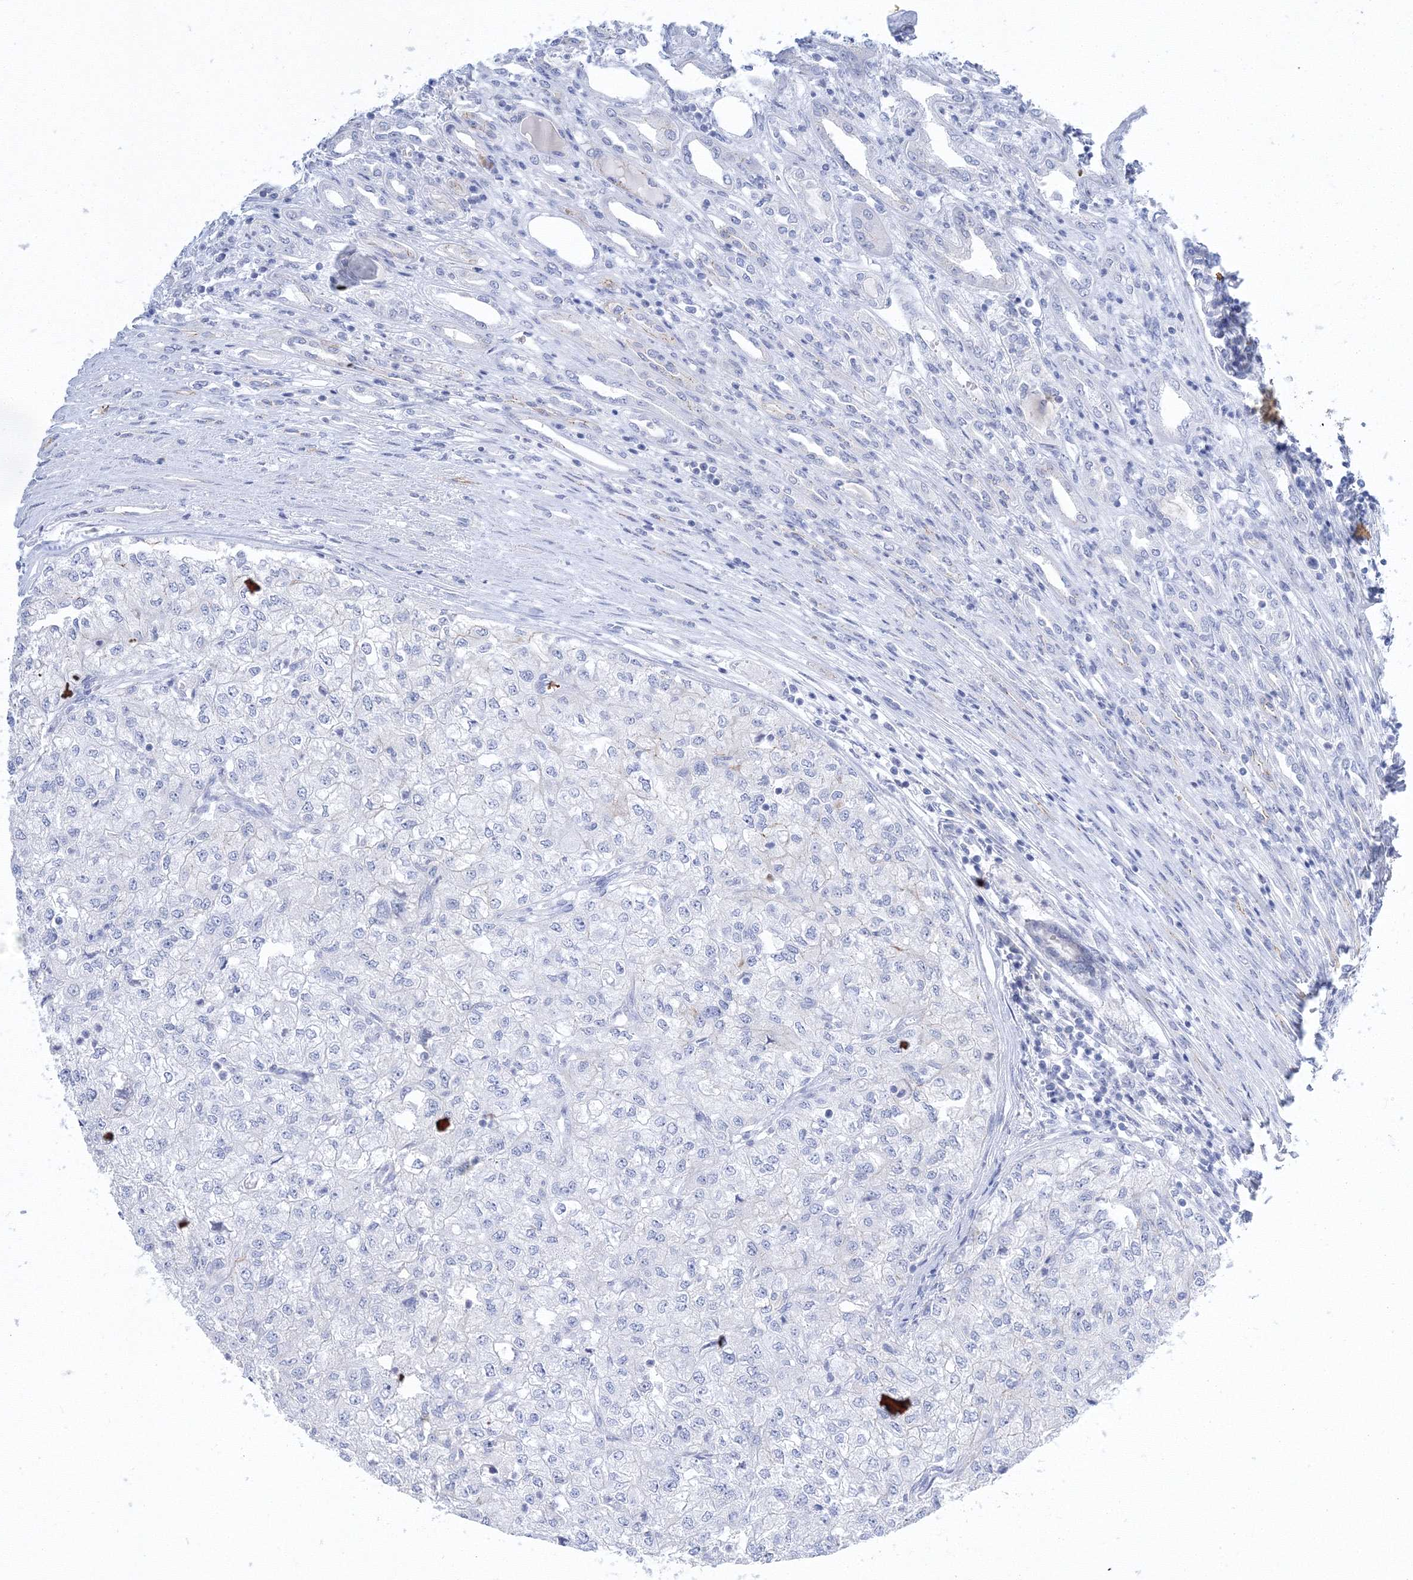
{"staining": {"intensity": "negative", "quantity": "none", "location": "none"}, "tissue": "renal cancer", "cell_type": "Tumor cells", "image_type": "cancer", "snomed": [{"axis": "morphology", "description": "Adenocarcinoma, NOS"}, {"axis": "topography", "description": "Kidney"}], "caption": "The image demonstrates no significant expression in tumor cells of renal cancer (adenocarcinoma). (DAB immunohistochemistry visualized using brightfield microscopy, high magnification).", "gene": "AASDH", "patient": {"sex": "female", "age": 54}}